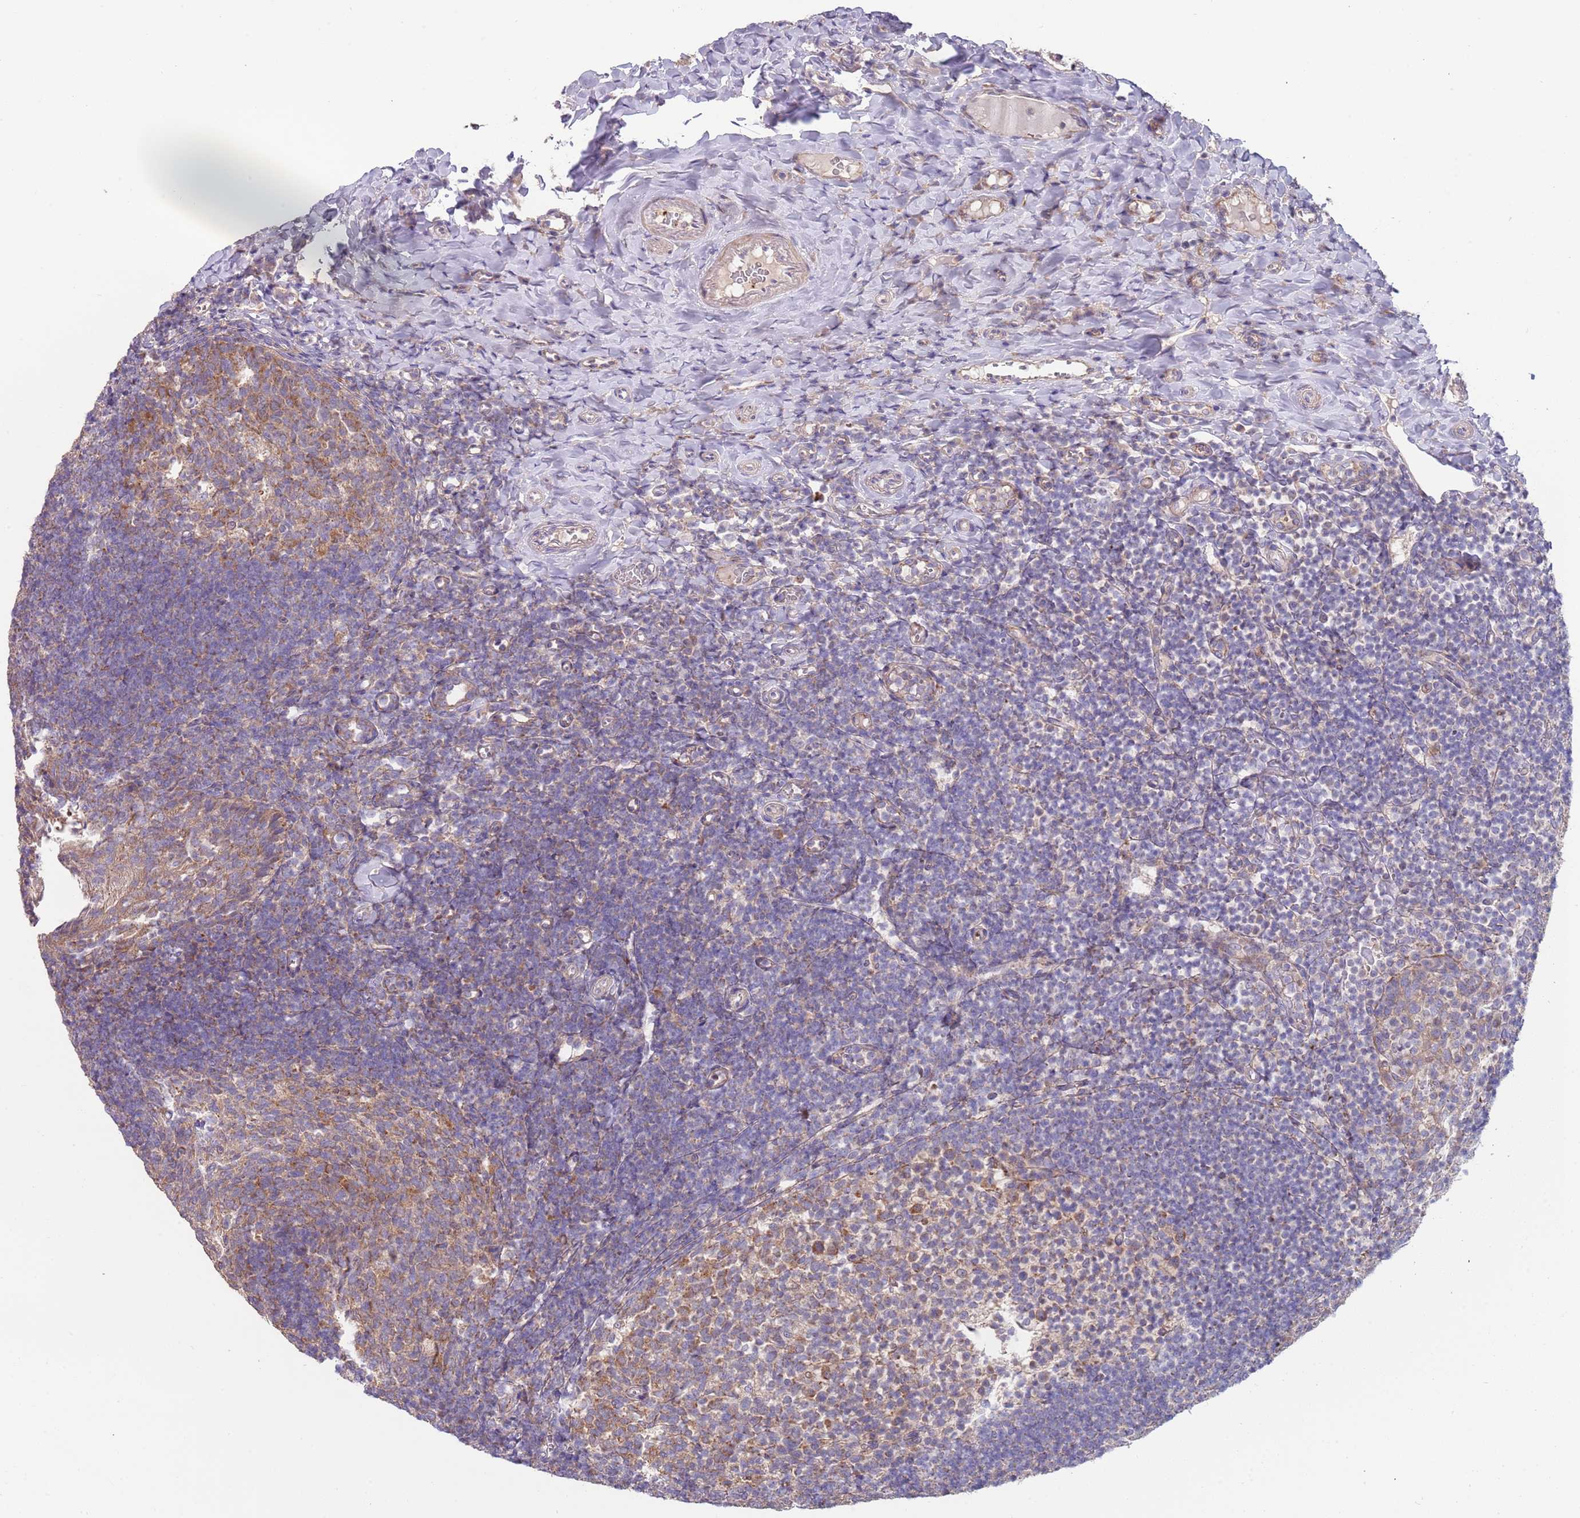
{"staining": {"intensity": "moderate", "quantity": "25%-75%", "location": "cytoplasmic/membranous"}, "tissue": "tonsil", "cell_type": "Germinal center cells", "image_type": "normal", "snomed": [{"axis": "morphology", "description": "Normal tissue, NOS"}, {"axis": "topography", "description": "Tonsil"}], "caption": "IHC histopathology image of unremarkable tonsil stained for a protein (brown), which displays medium levels of moderate cytoplasmic/membranous positivity in approximately 25%-75% of germinal center cells.", "gene": "ABCC10", "patient": {"sex": "female", "age": 10}}